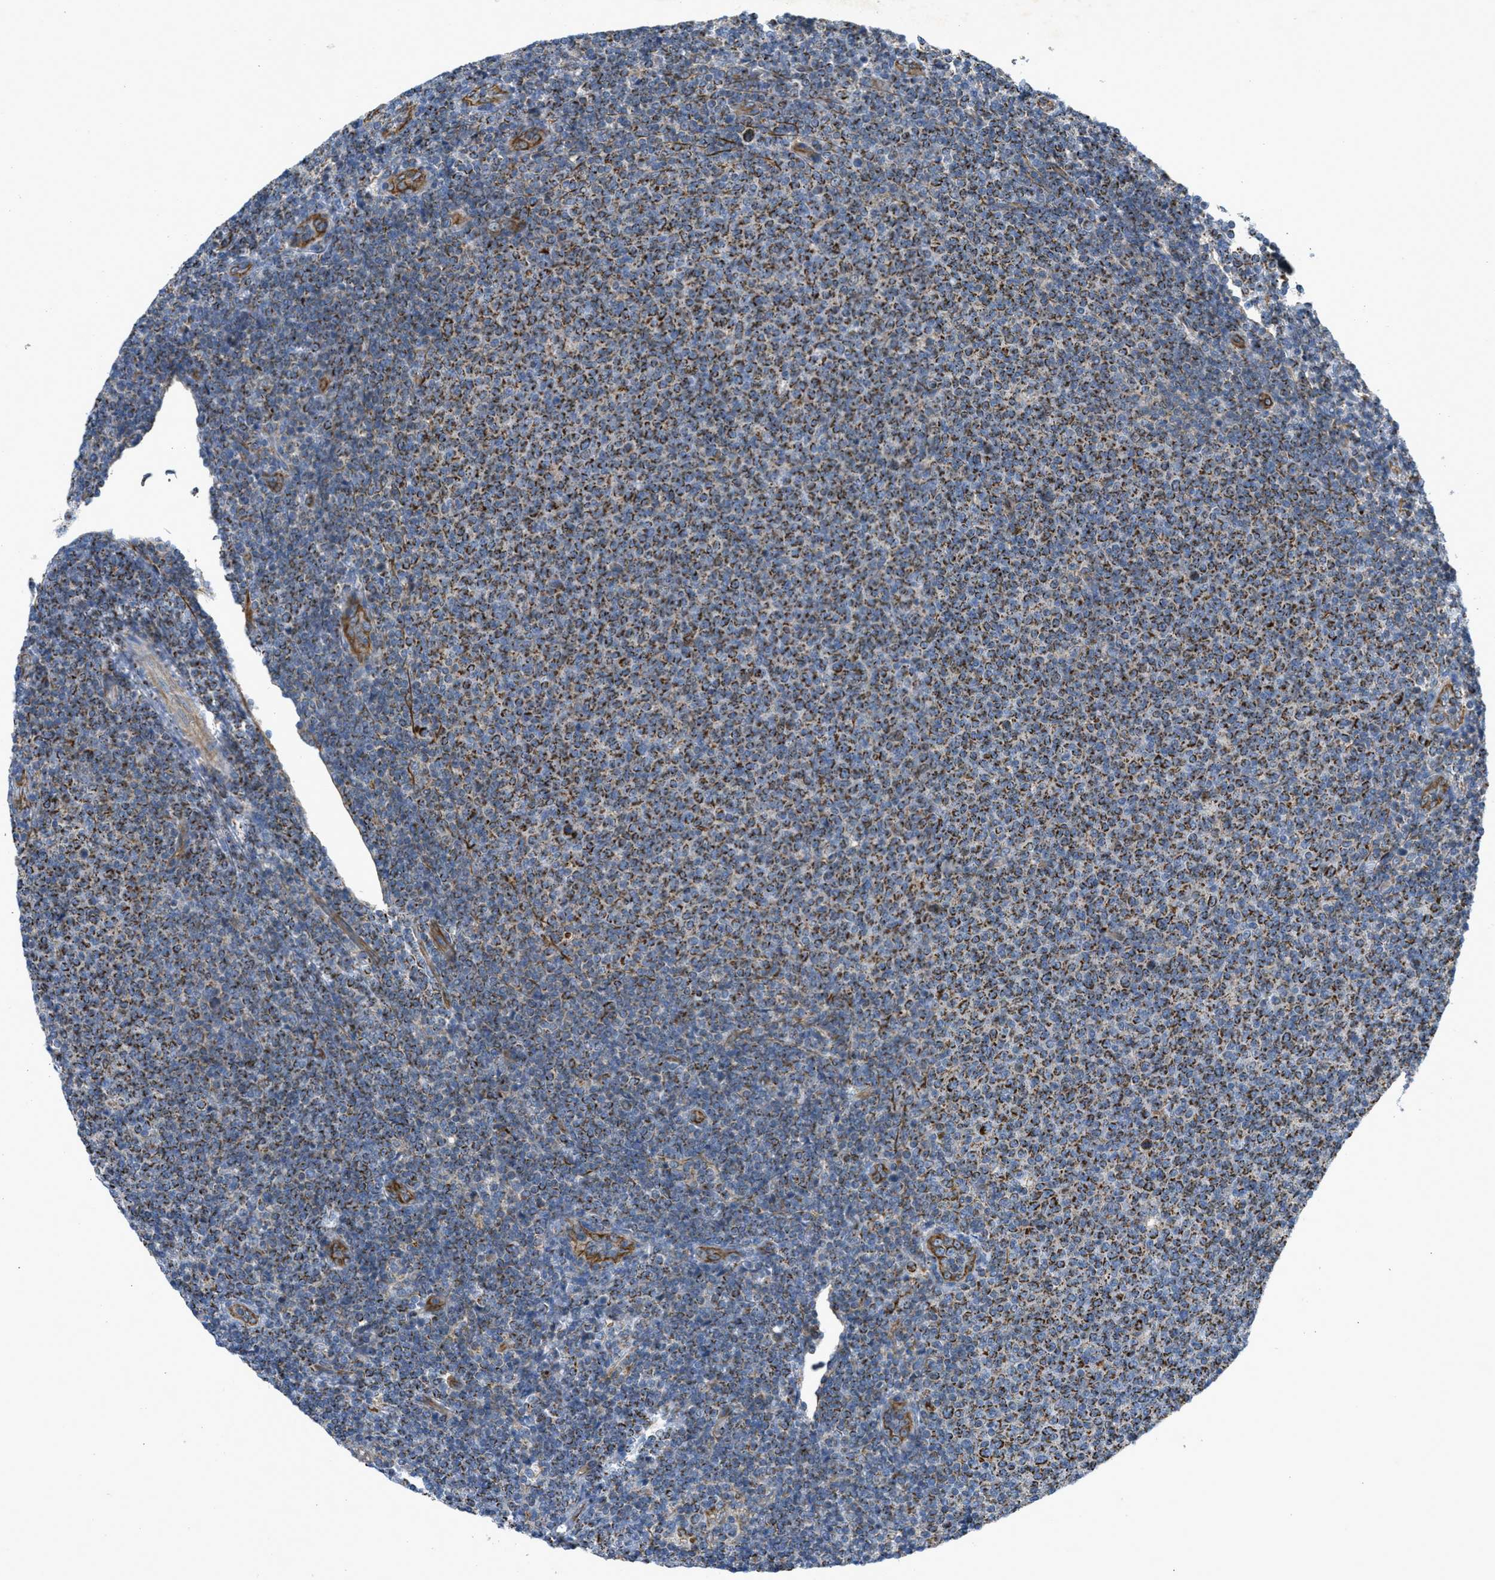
{"staining": {"intensity": "strong", "quantity": ">75%", "location": "cytoplasmic/membranous"}, "tissue": "lymphoma", "cell_type": "Tumor cells", "image_type": "cancer", "snomed": [{"axis": "morphology", "description": "Malignant lymphoma, non-Hodgkin's type, Low grade"}, {"axis": "topography", "description": "Lymph node"}], "caption": "There is high levels of strong cytoplasmic/membranous positivity in tumor cells of lymphoma, as demonstrated by immunohistochemical staining (brown color).", "gene": "BTN3A1", "patient": {"sex": "male", "age": 66}}